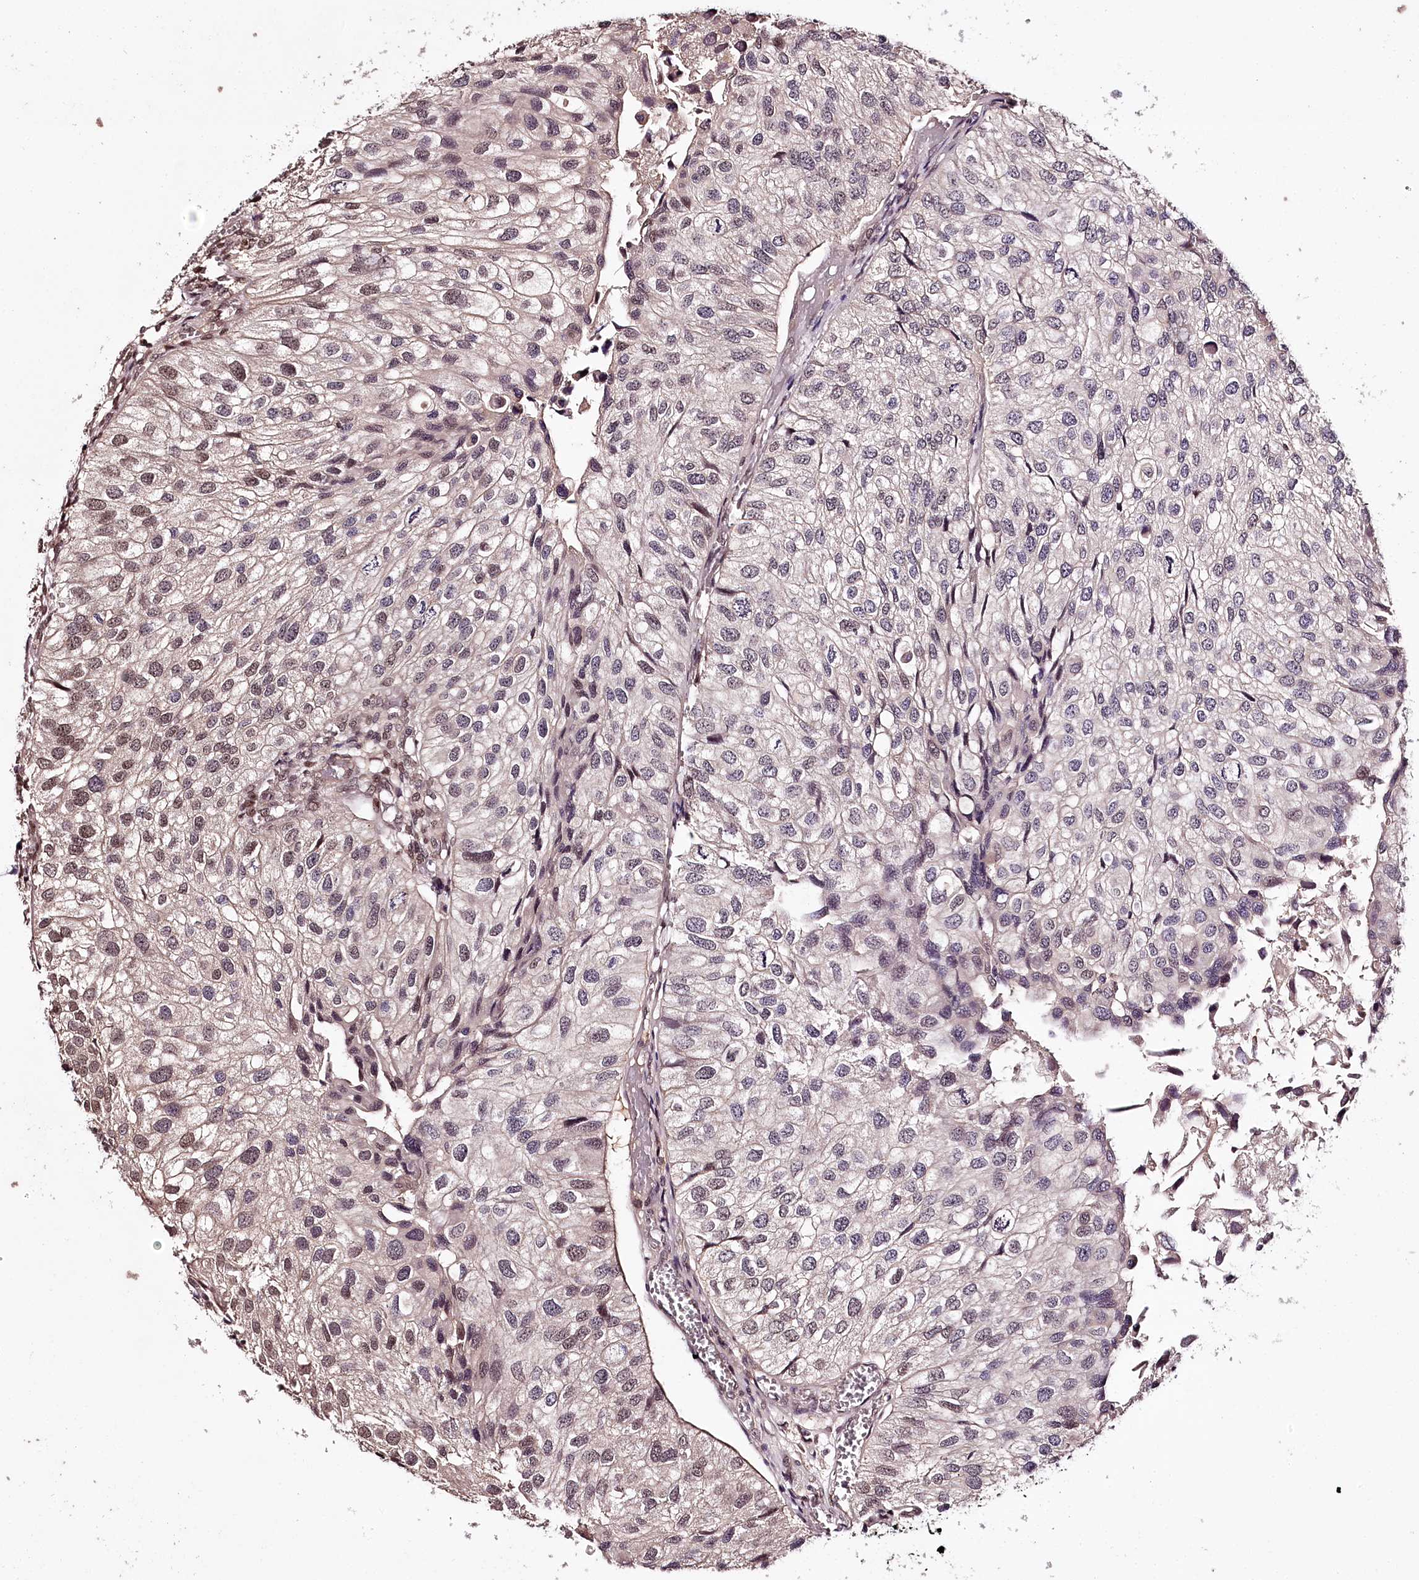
{"staining": {"intensity": "moderate", "quantity": "25%-75%", "location": "nuclear"}, "tissue": "urothelial cancer", "cell_type": "Tumor cells", "image_type": "cancer", "snomed": [{"axis": "morphology", "description": "Urothelial carcinoma, Low grade"}, {"axis": "topography", "description": "Urinary bladder"}], "caption": "The micrograph demonstrates a brown stain indicating the presence of a protein in the nuclear of tumor cells in urothelial carcinoma (low-grade).", "gene": "TTC33", "patient": {"sex": "female", "age": 89}}